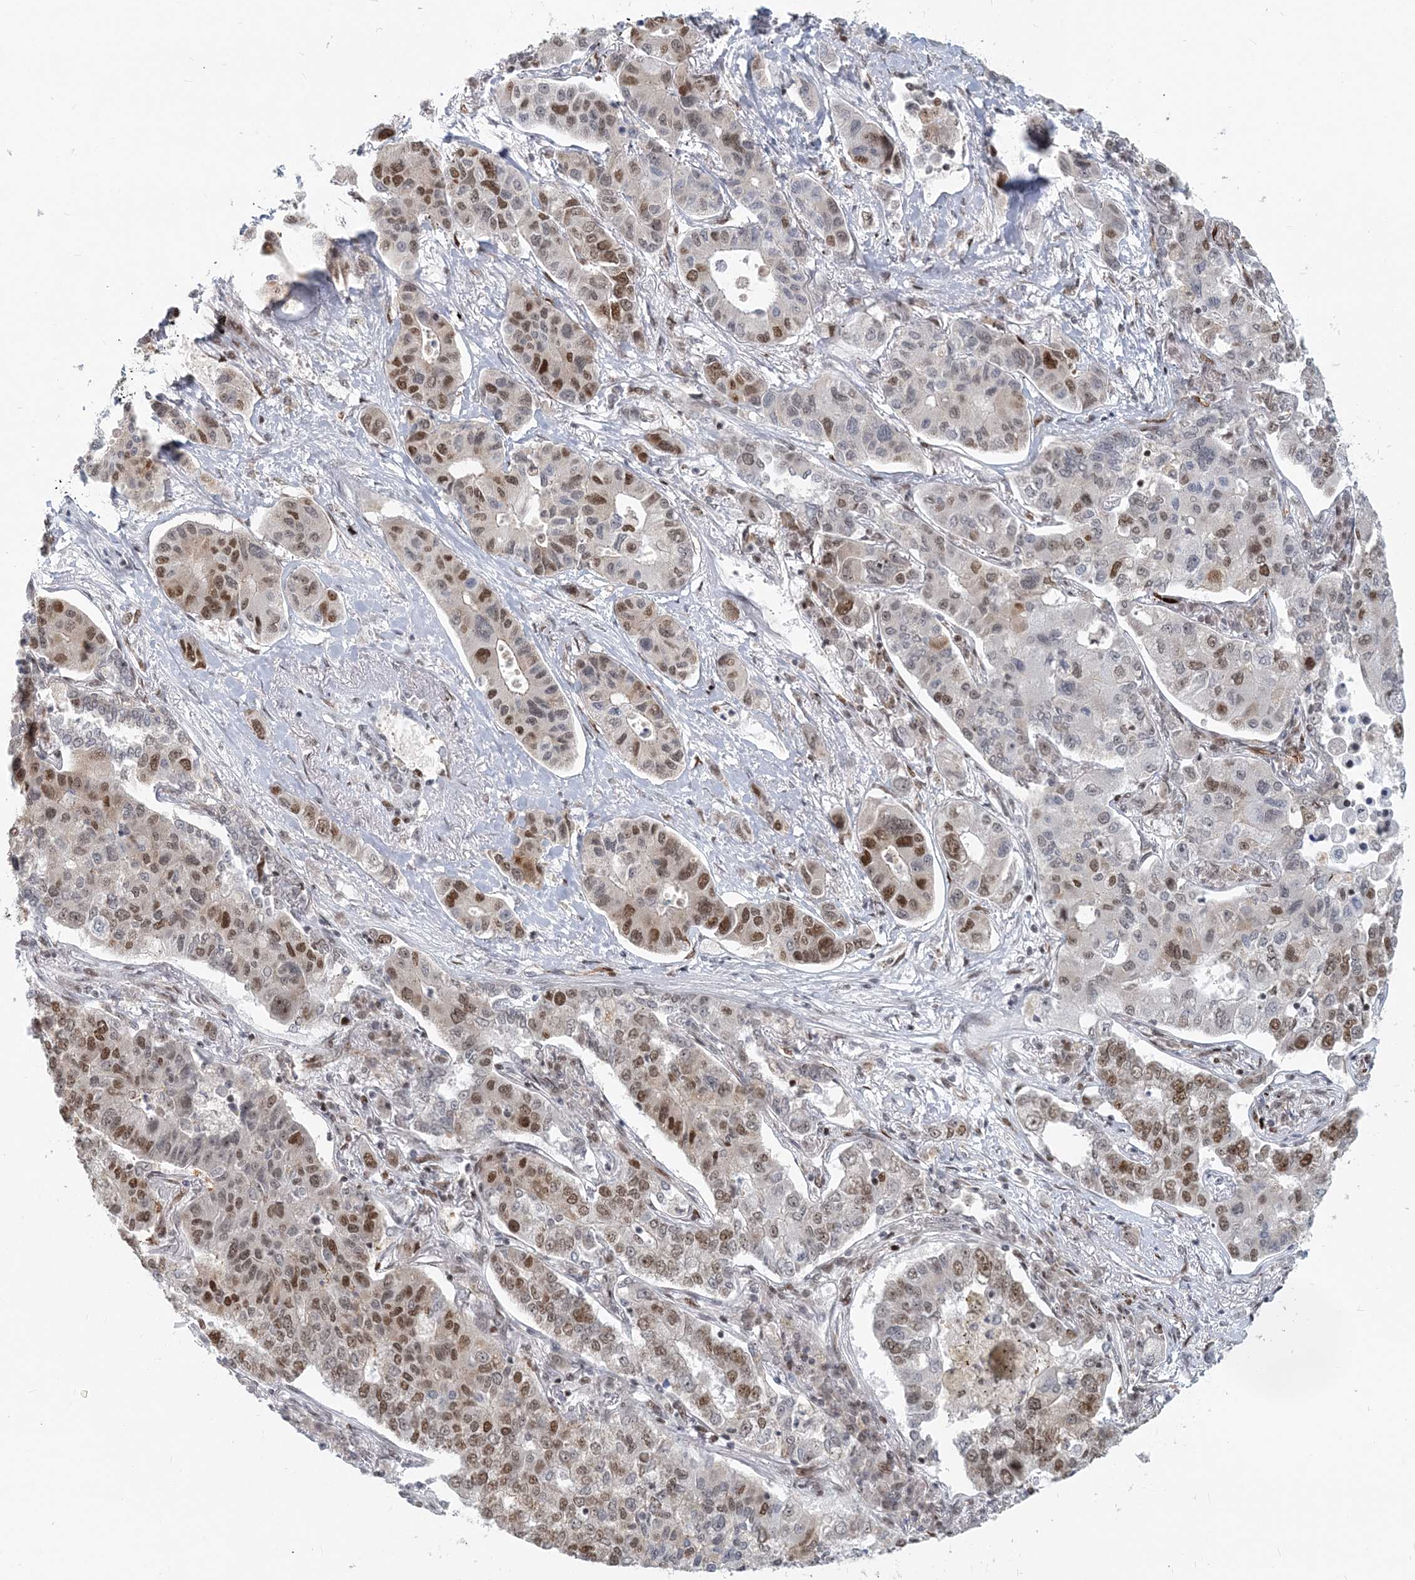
{"staining": {"intensity": "moderate", "quantity": "25%-75%", "location": "nuclear"}, "tissue": "lung cancer", "cell_type": "Tumor cells", "image_type": "cancer", "snomed": [{"axis": "morphology", "description": "Adenocarcinoma, NOS"}, {"axis": "topography", "description": "Lung"}], "caption": "Immunohistochemical staining of adenocarcinoma (lung) shows moderate nuclear protein staining in about 25%-75% of tumor cells.", "gene": "BAZ1B", "patient": {"sex": "male", "age": 49}}